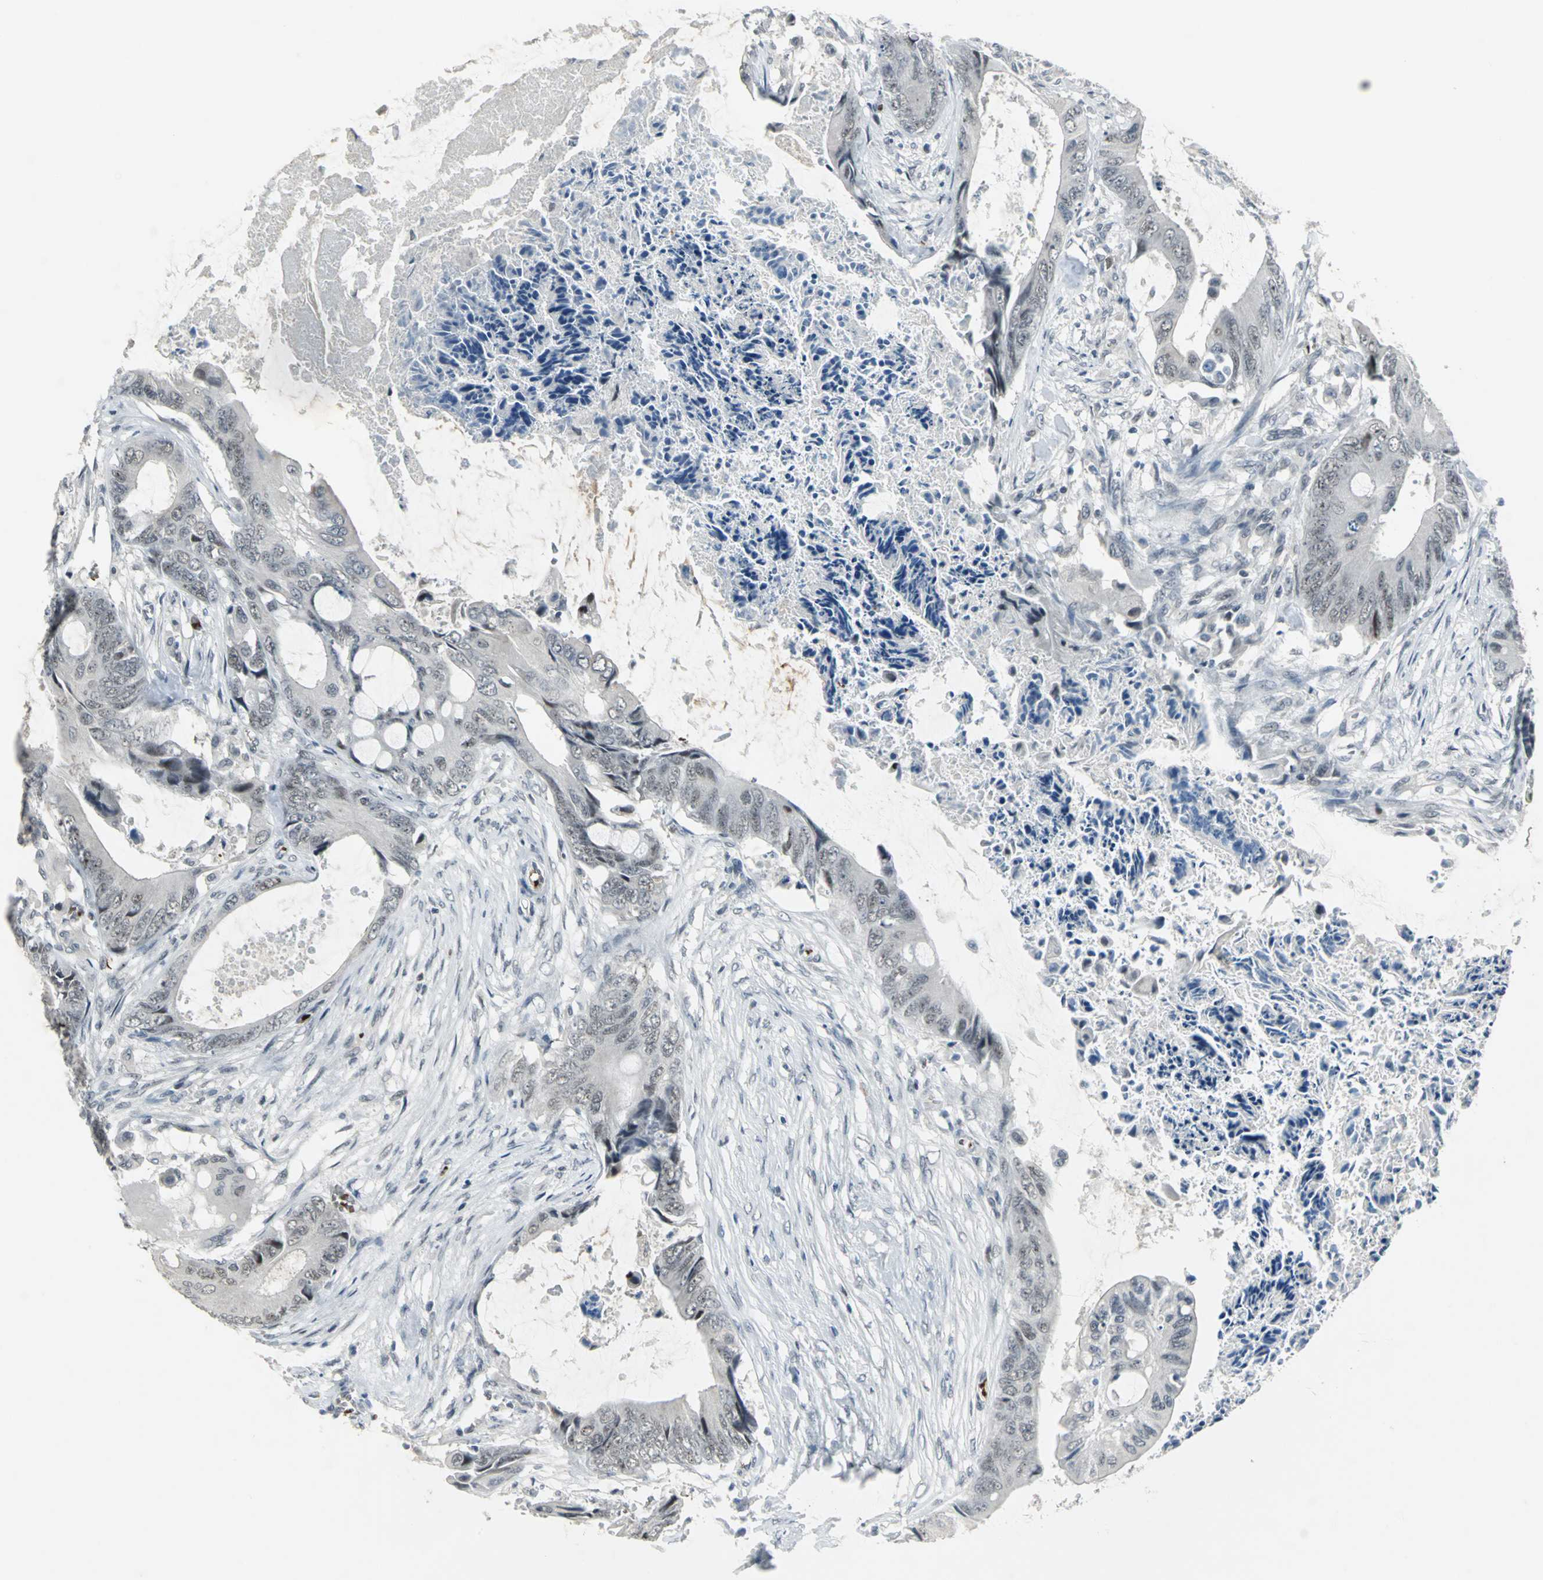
{"staining": {"intensity": "weak", "quantity": "25%-75%", "location": "nuclear"}, "tissue": "colorectal cancer", "cell_type": "Tumor cells", "image_type": "cancer", "snomed": [{"axis": "morphology", "description": "Normal tissue, NOS"}, {"axis": "morphology", "description": "Adenocarcinoma, NOS"}, {"axis": "topography", "description": "Rectum"}, {"axis": "topography", "description": "Peripheral nerve tissue"}], "caption": "A brown stain labels weak nuclear positivity of a protein in human colorectal cancer (adenocarcinoma) tumor cells. The protein is shown in brown color, while the nuclei are stained blue.", "gene": "GLI3", "patient": {"sex": "female", "age": 77}}